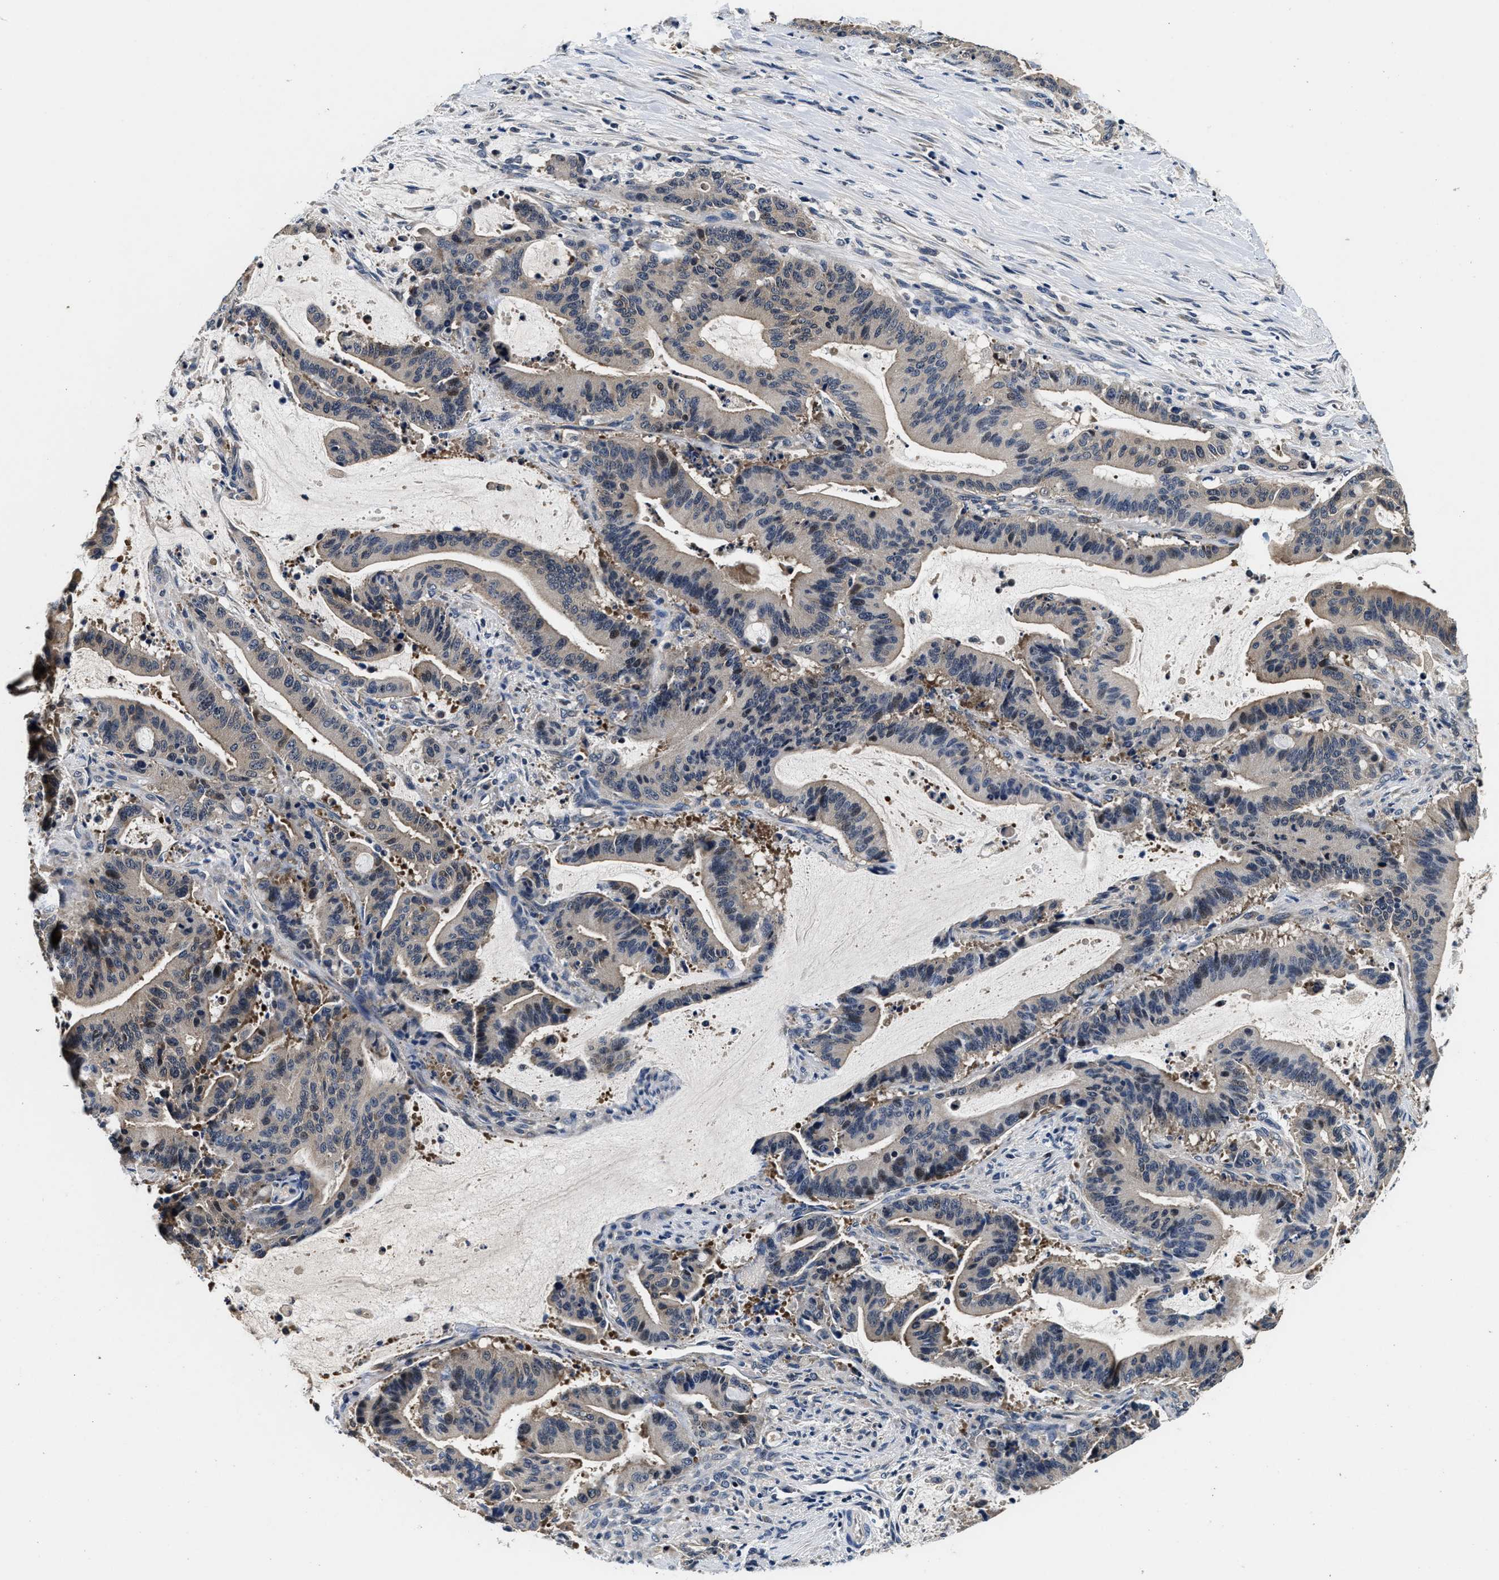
{"staining": {"intensity": "negative", "quantity": "none", "location": "none"}, "tissue": "liver cancer", "cell_type": "Tumor cells", "image_type": "cancer", "snomed": [{"axis": "morphology", "description": "Normal tissue, NOS"}, {"axis": "morphology", "description": "Cholangiocarcinoma"}, {"axis": "topography", "description": "Liver"}, {"axis": "topography", "description": "Peripheral nerve tissue"}], "caption": "An immunohistochemistry histopathology image of liver cancer (cholangiocarcinoma) is shown. There is no staining in tumor cells of liver cancer (cholangiocarcinoma).", "gene": "PHPT1", "patient": {"sex": "female", "age": 73}}